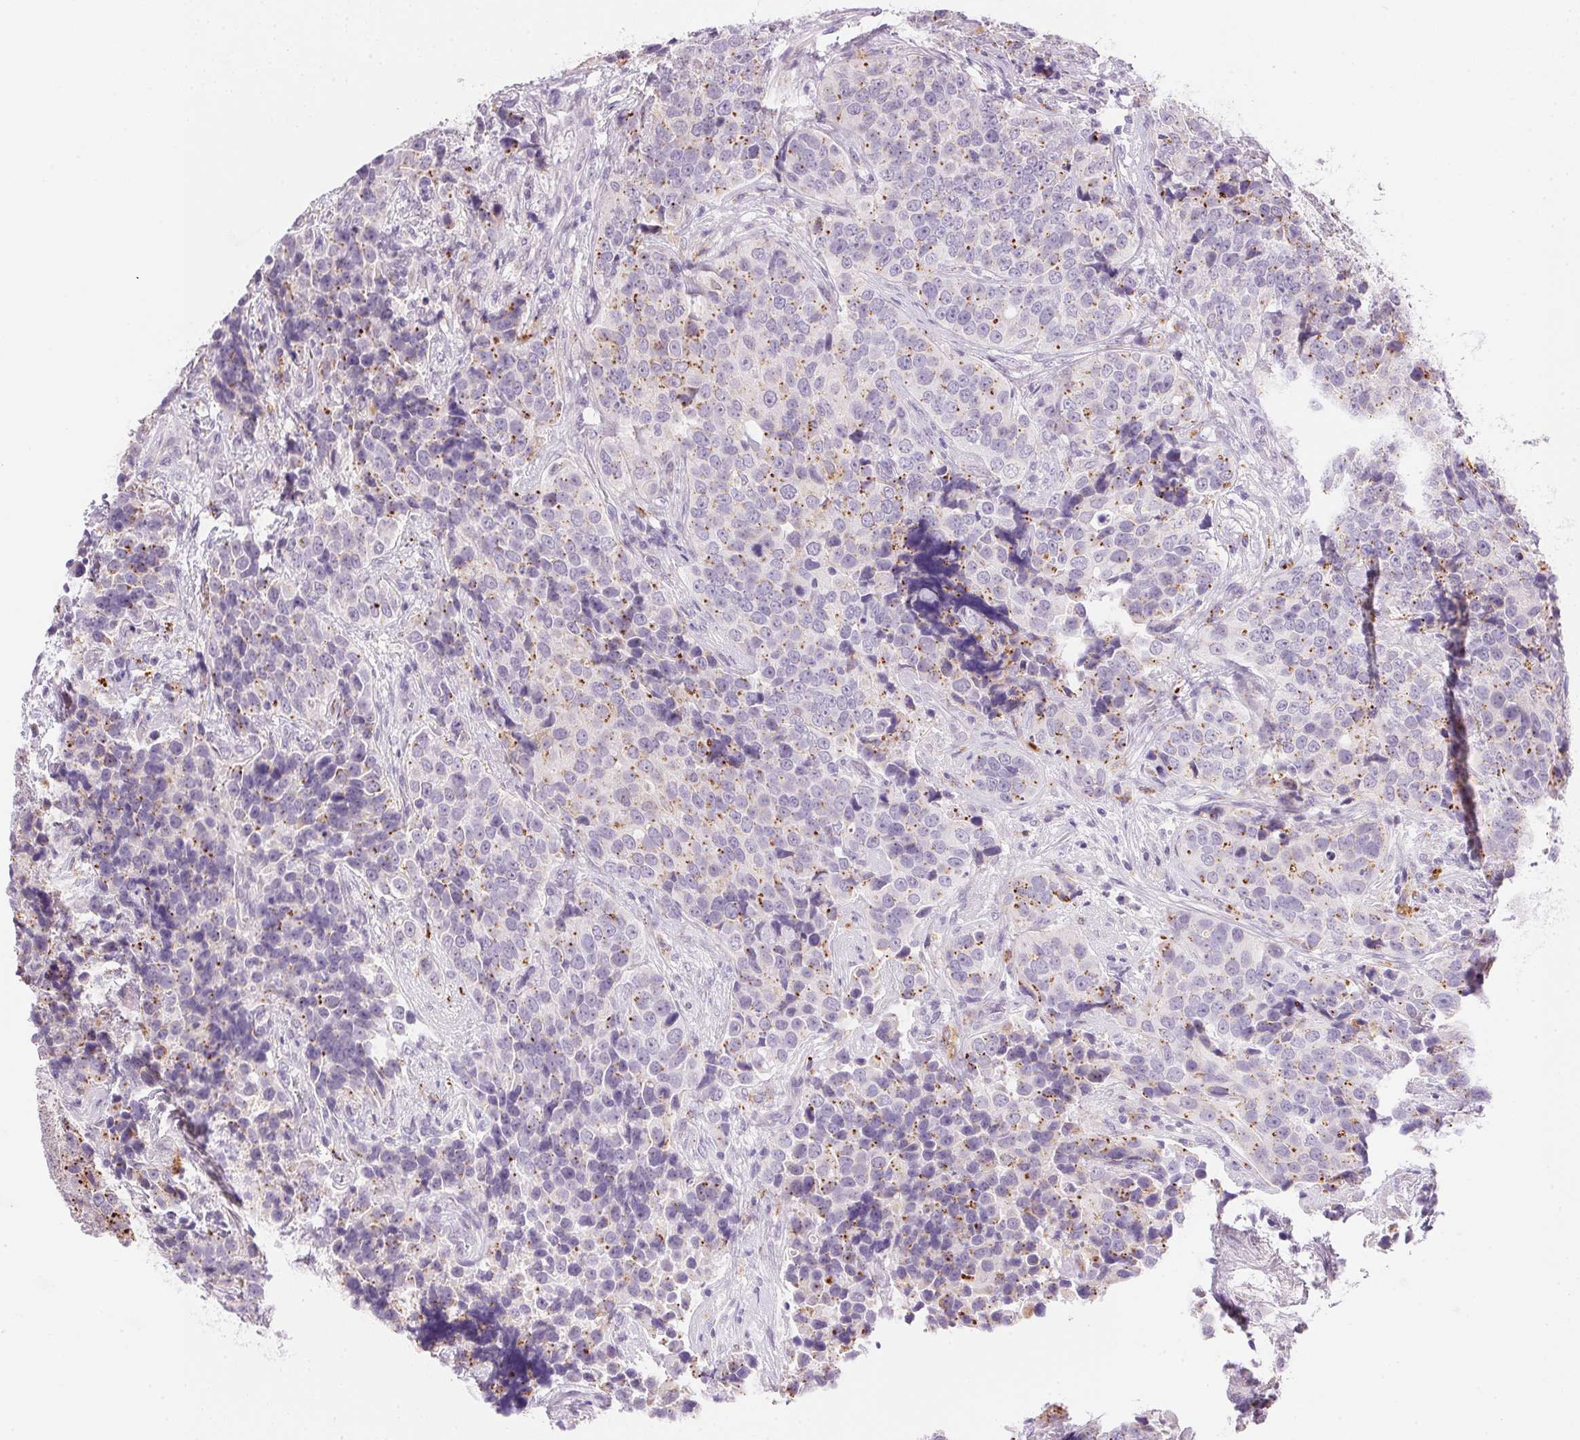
{"staining": {"intensity": "moderate", "quantity": "<25%", "location": "cytoplasmic/membranous"}, "tissue": "urothelial cancer", "cell_type": "Tumor cells", "image_type": "cancer", "snomed": [{"axis": "morphology", "description": "Urothelial carcinoma, NOS"}, {"axis": "topography", "description": "Urinary bladder"}], "caption": "A brown stain labels moderate cytoplasmic/membranous staining of a protein in transitional cell carcinoma tumor cells. The protein of interest is stained brown, and the nuclei are stained in blue (DAB IHC with brightfield microscopy, high magnification).", "gene": "TEKT1", "patient": {"sex": "male", "age": 52}}